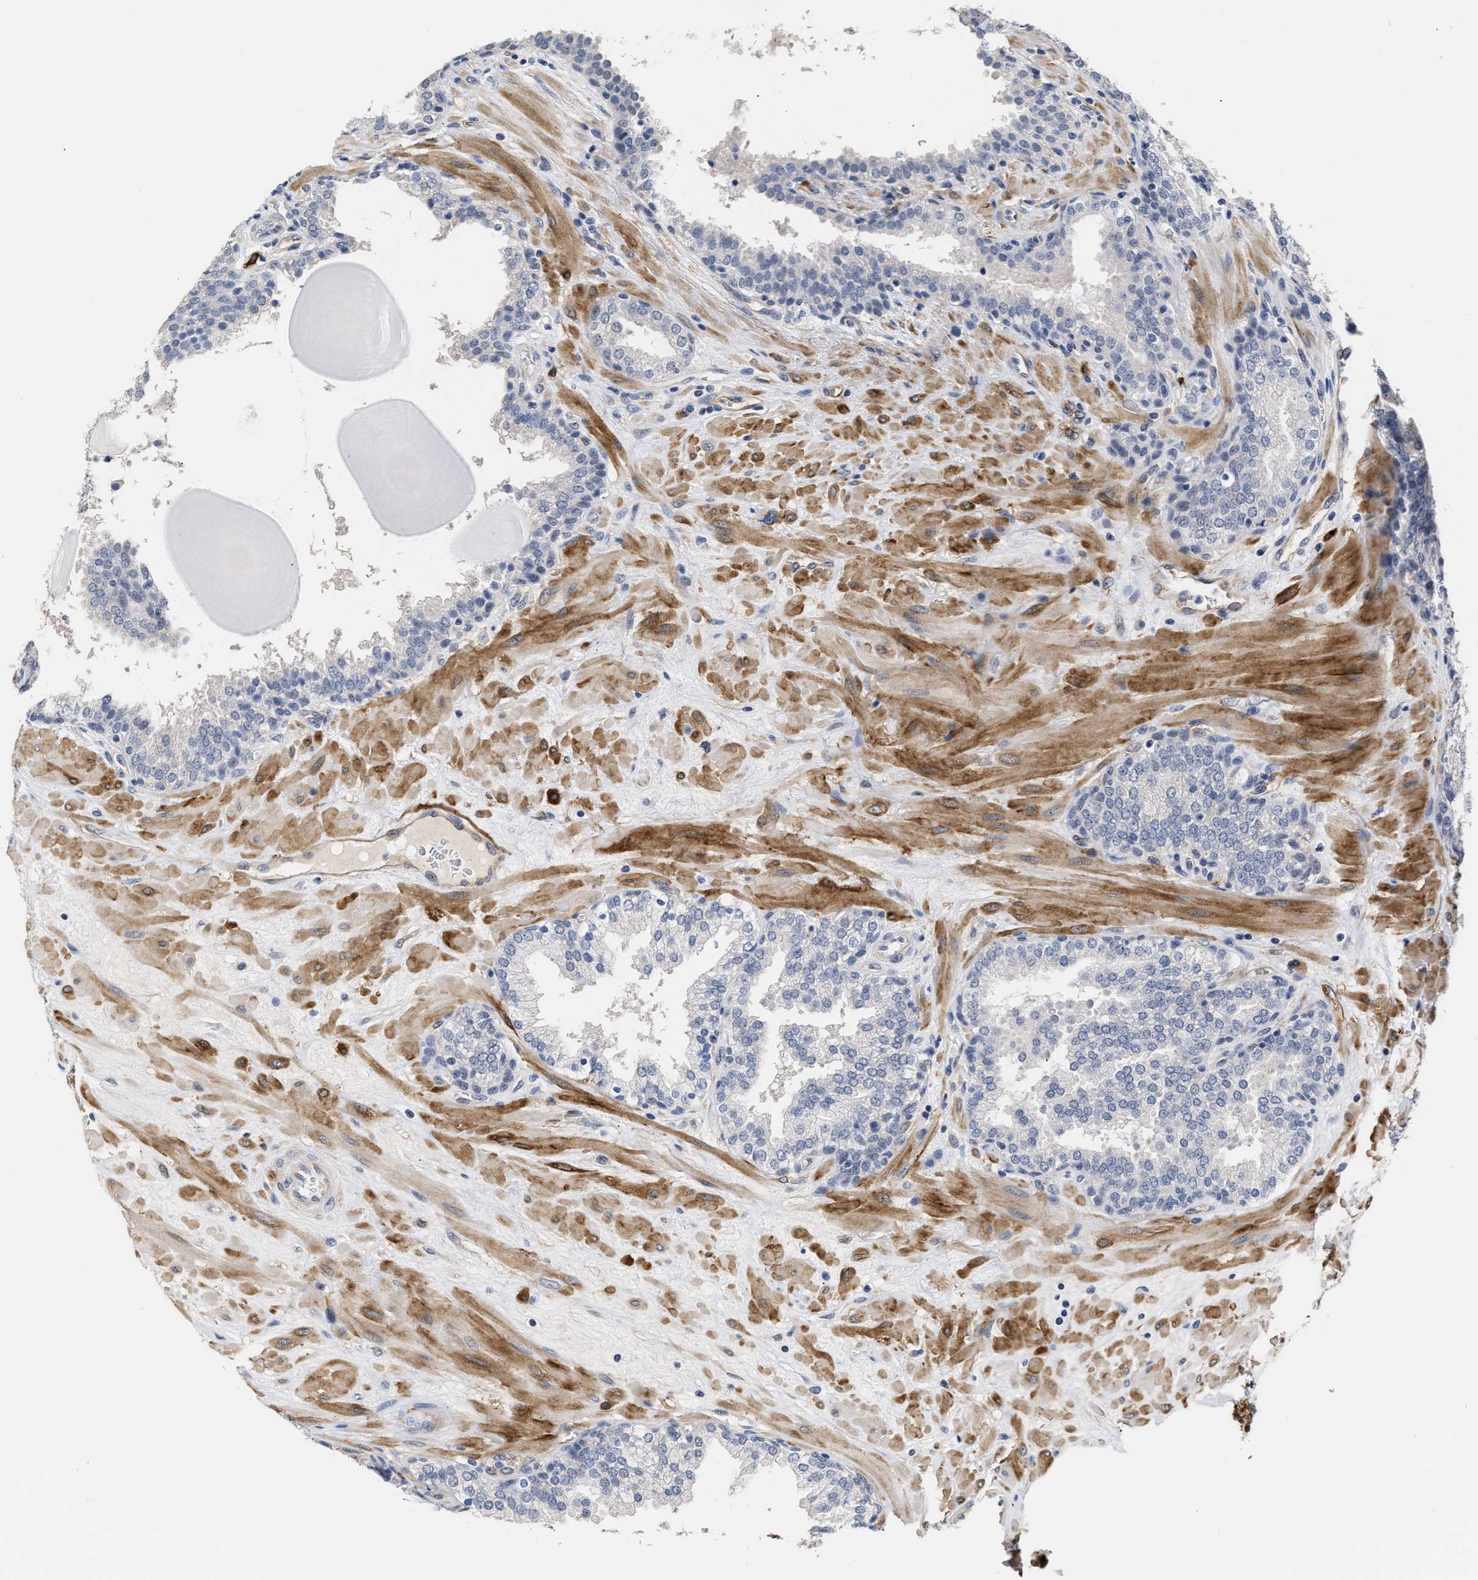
{"staining": {"intensity": "negative", "quantity": "none", "location": "none"}, "tissue": "prostate", "cell_type": "Glandular cells", "image_type": "normal", "snomed": [{"axis": "morphology", "description": "Normal tissue, NOS"}, {"axis": "topography", "description": "Prostate"}], "caption": "IHC micrograph of benign prostate stained for a protein (brown), which displays no expression in glandular cells.", "gene": "AHNAK2", "patient": {"sex": "male", "age": 51}}